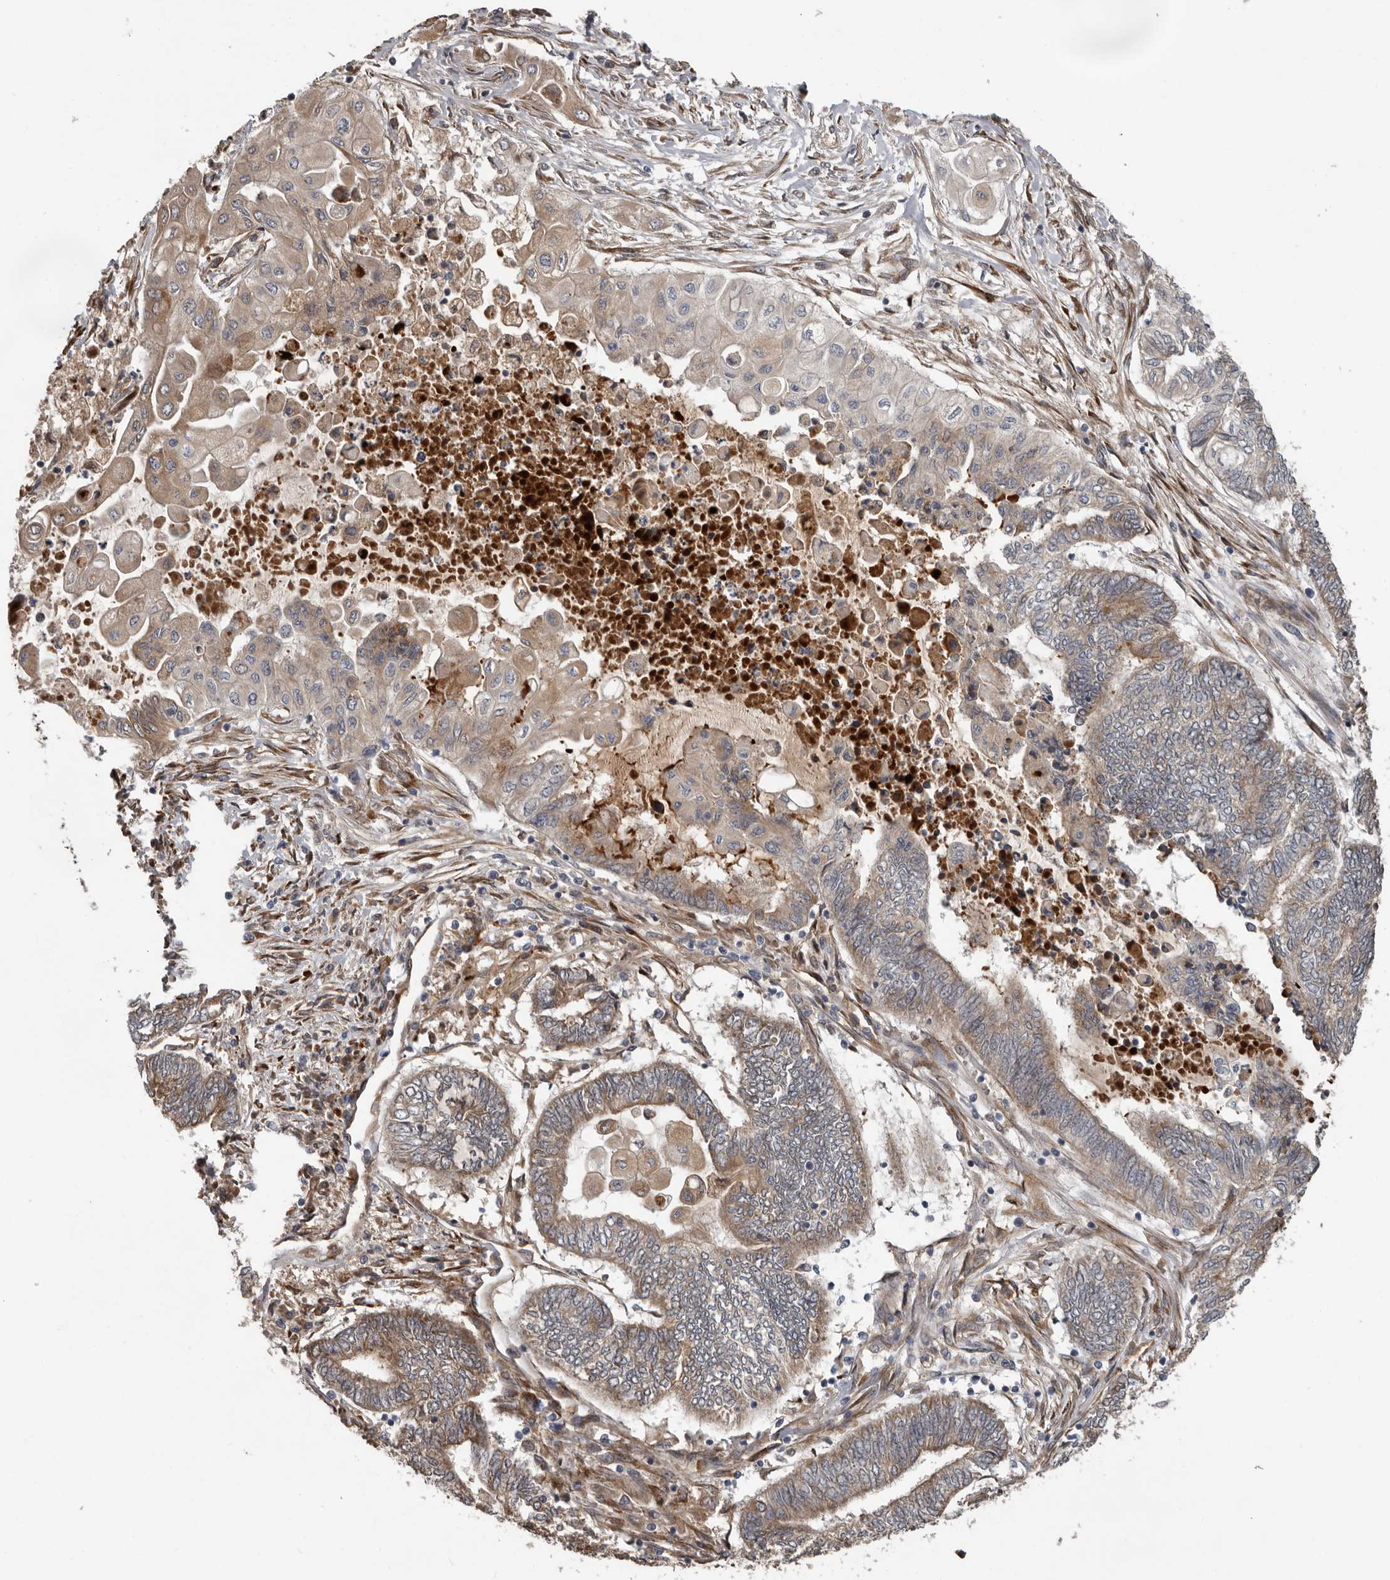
{"staining": {"intensity": "moderate", "quantity": ">75%", "location": "cytoplasmic/membranous"}, "tissue": "endometrial cancer", "cell_type": "Tumor cells", "image_type": "cancer", "snomed": [{"axis": "morphology", "description": "Adenocarcinoma, NOS"}, {"axis": "topography", "description": "Uterus"}, {"axis": "topography", "description": "Endometrium"}], "caption": "Human endometrial cancer (adenocarcinoma) stained with a protein marker demonstrates moderate staining in tumor cells.", "gene": "MTF1", "patient": {"sex": "female", "age": 70}}